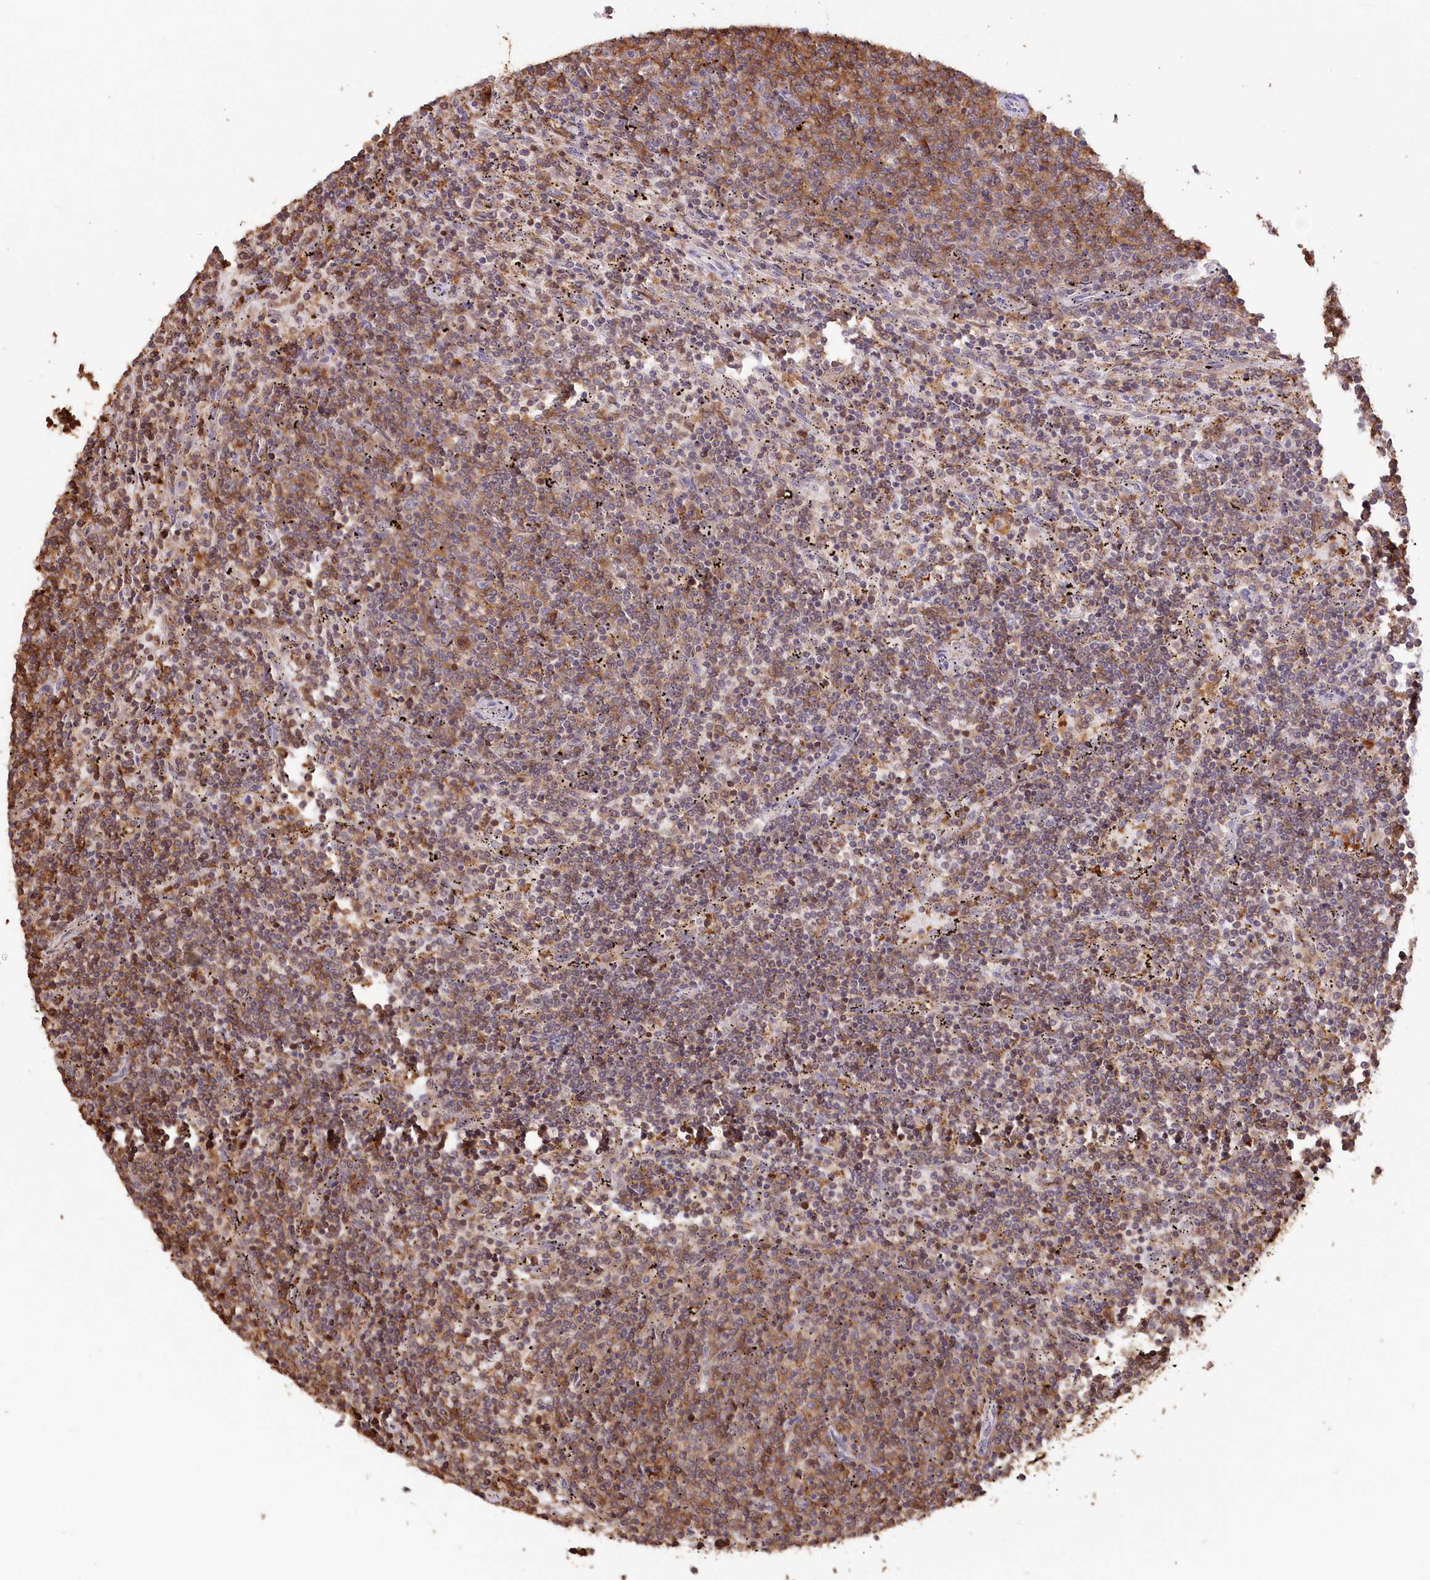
{"staining": {"intensity": "moderate", "quantity": "25%-75%", "location": "cytoplasmic/membranous"}, "tissue": "lymphoma", "cell_type": "Tumor cells", "image_type": "cancer", "snomed": [{"axis": "morphology", "description": "Malignant lymphoma, non-Hodgkin's type, Low grade"}, {"axis": "topography", "description": "Spleen"}], "caption": "Immunohistochemistry photomicrograph of lymphoma stained for a protein (brown), which reveals medium levels of moderate cytoplasmic/membranous staining in approximately 25%-75% of tumor cells.", "gene": "SNED1", "patient": {"sex": "female", "age": 50}}